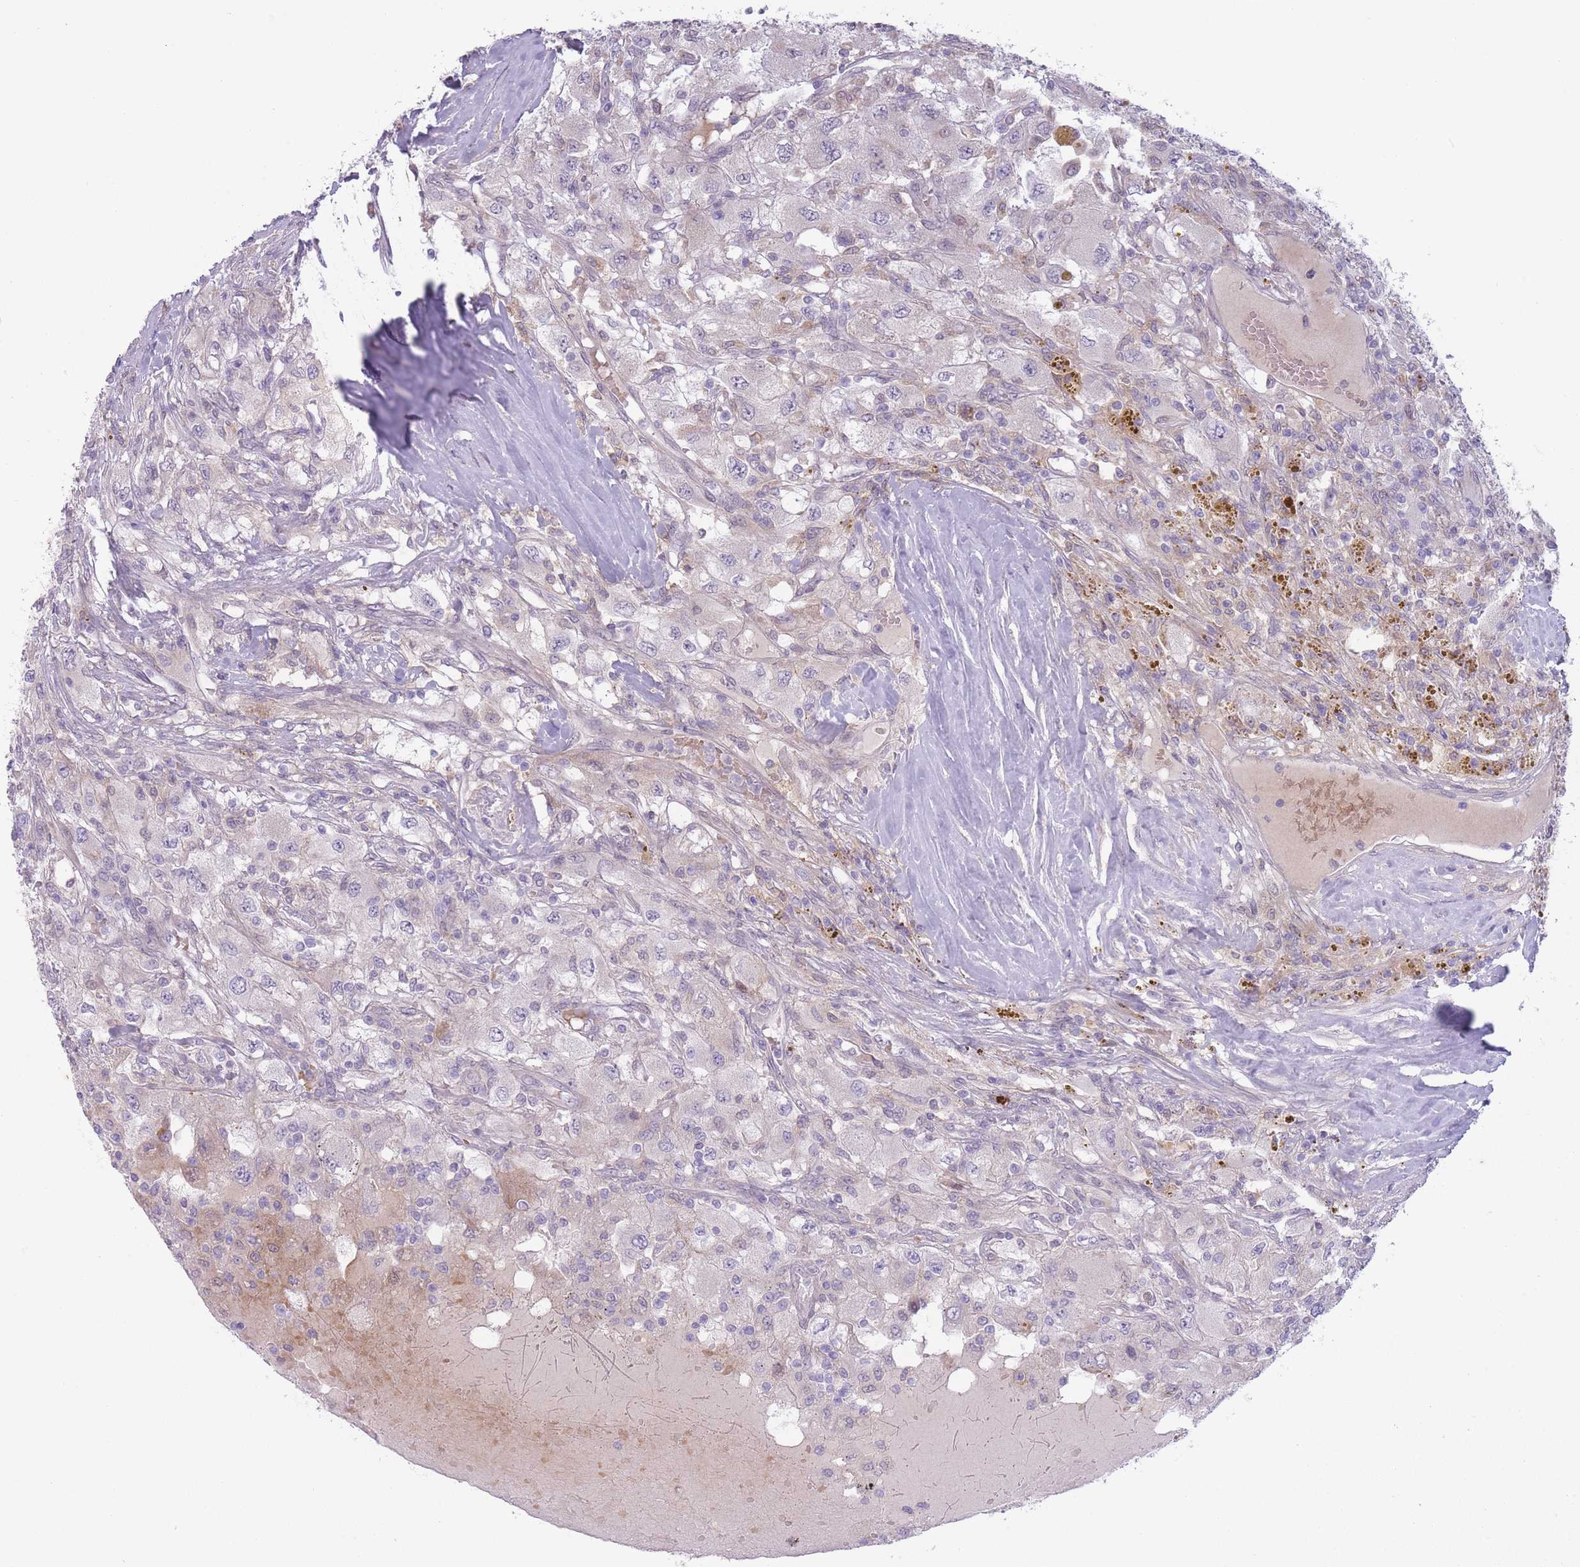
{"staining": {"intensity": "negative", "quantity": "none", "location": "none"}, "tissue": "renal cancer", "cell_type": "Tumor cells", "image_type": "cancer", "snomed": [{"axis": "morphology", "description": "Adenocarcinoma, NOS"}, {"axis": "topography", "description": "Kidney"}], "caption": "IHC photomicrograph of human renal cancer stained for a protein (brown), which shows no staining in tumor cells.", "gene": "ARPIN", "patient": {"sex": "female", "age": 67}}